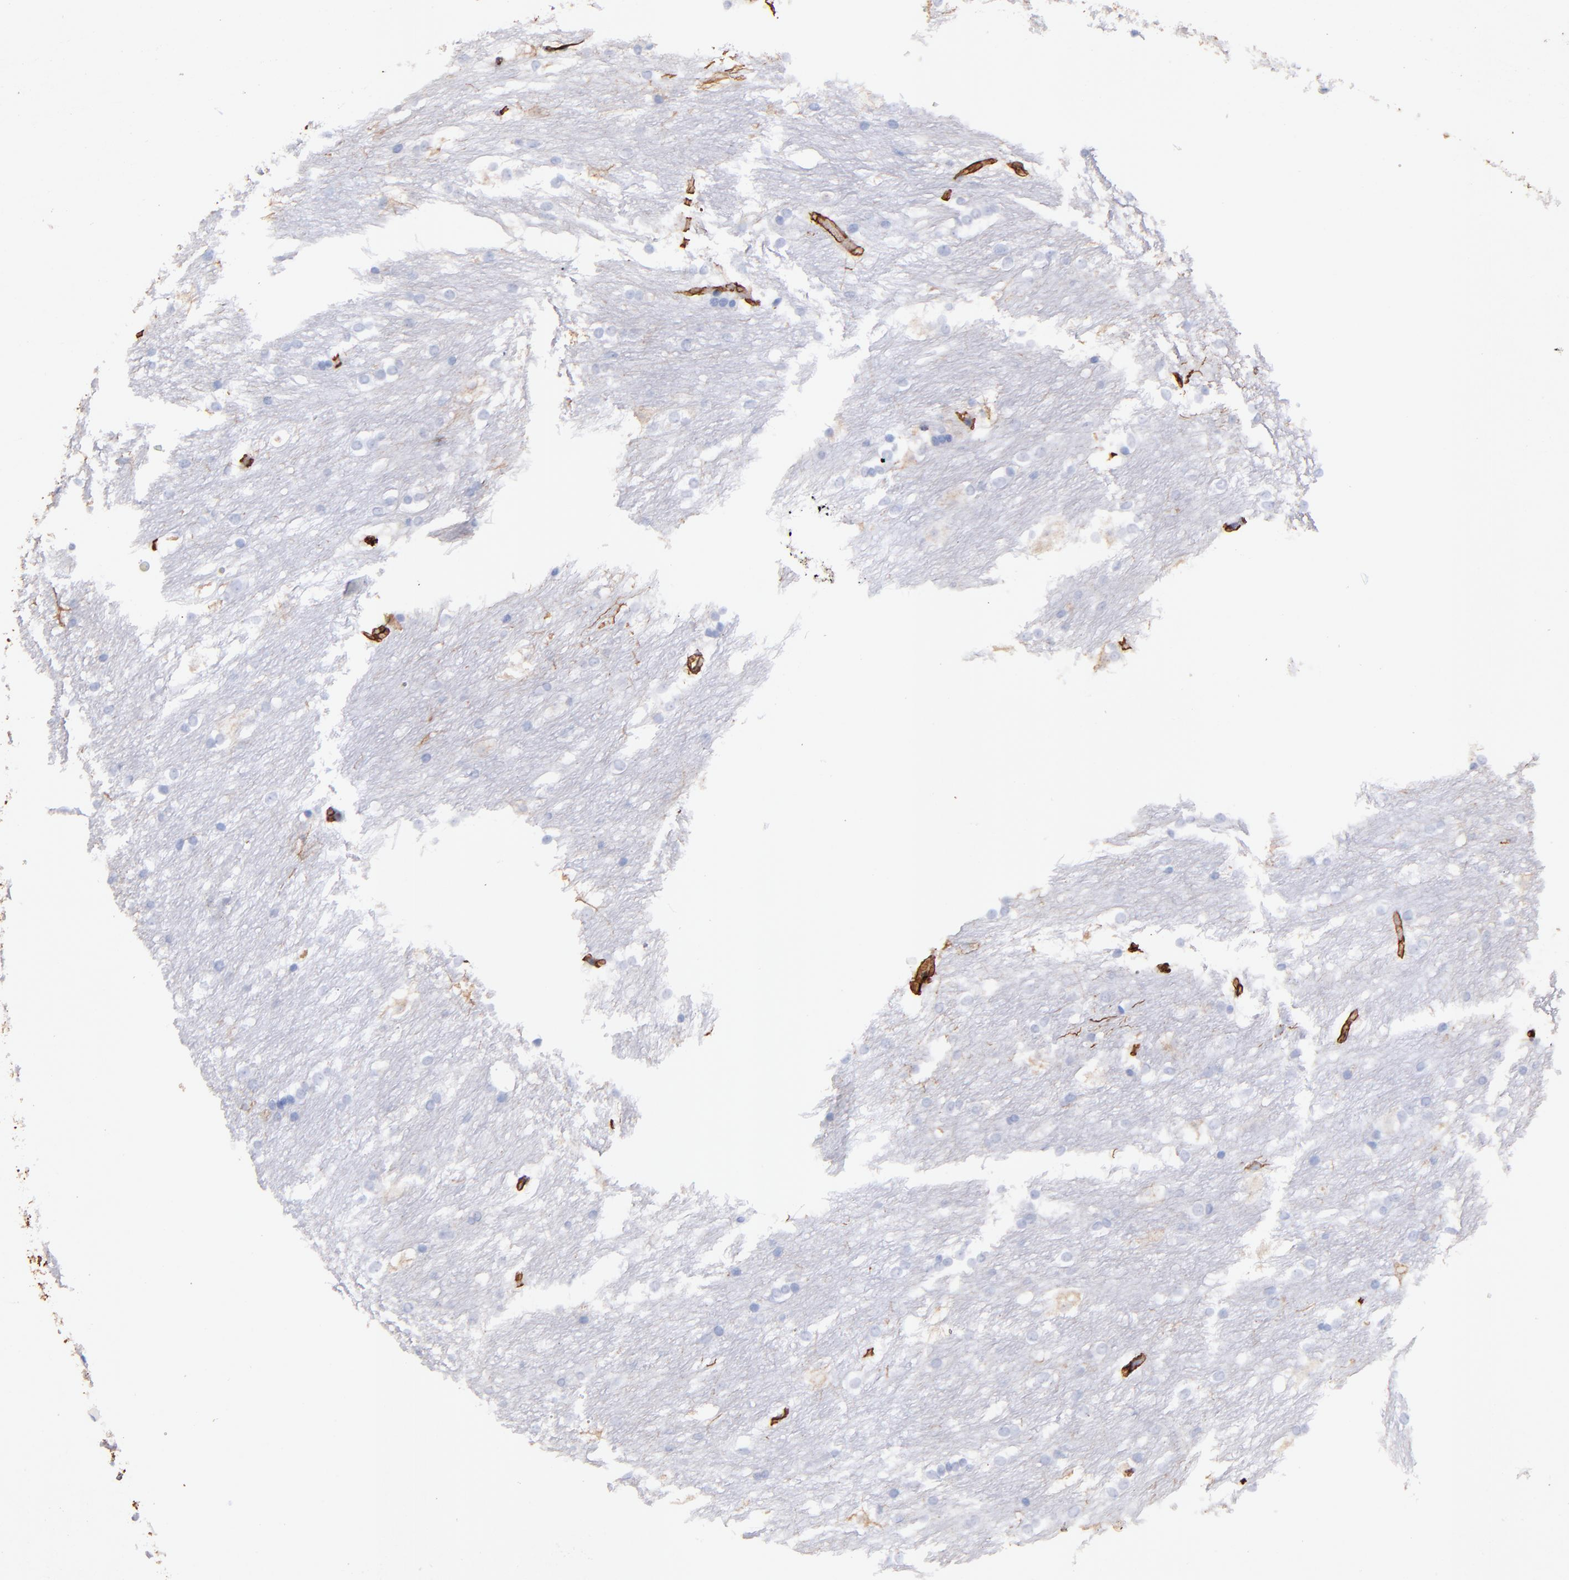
{"staining": {"intensity": "strong", "quantity": "<25%", "location": "cytoplasmic/membranous"}, "tissue": "caudate", "cell_type": "Glial cells", "image_type": "normal", "snomed": [{"axis": "morphology", "description": "Normal tissue, NOS"}, {"axis": "topography", "description": "Lateral ventricle wall"}], "caption": "This is an image of IHC staining of normal caudate, which shows strong expression in the cytoplasmic/membranous of glial cells.", "gene": "VIM", "patient": {"sex": "female", "age": 19}}